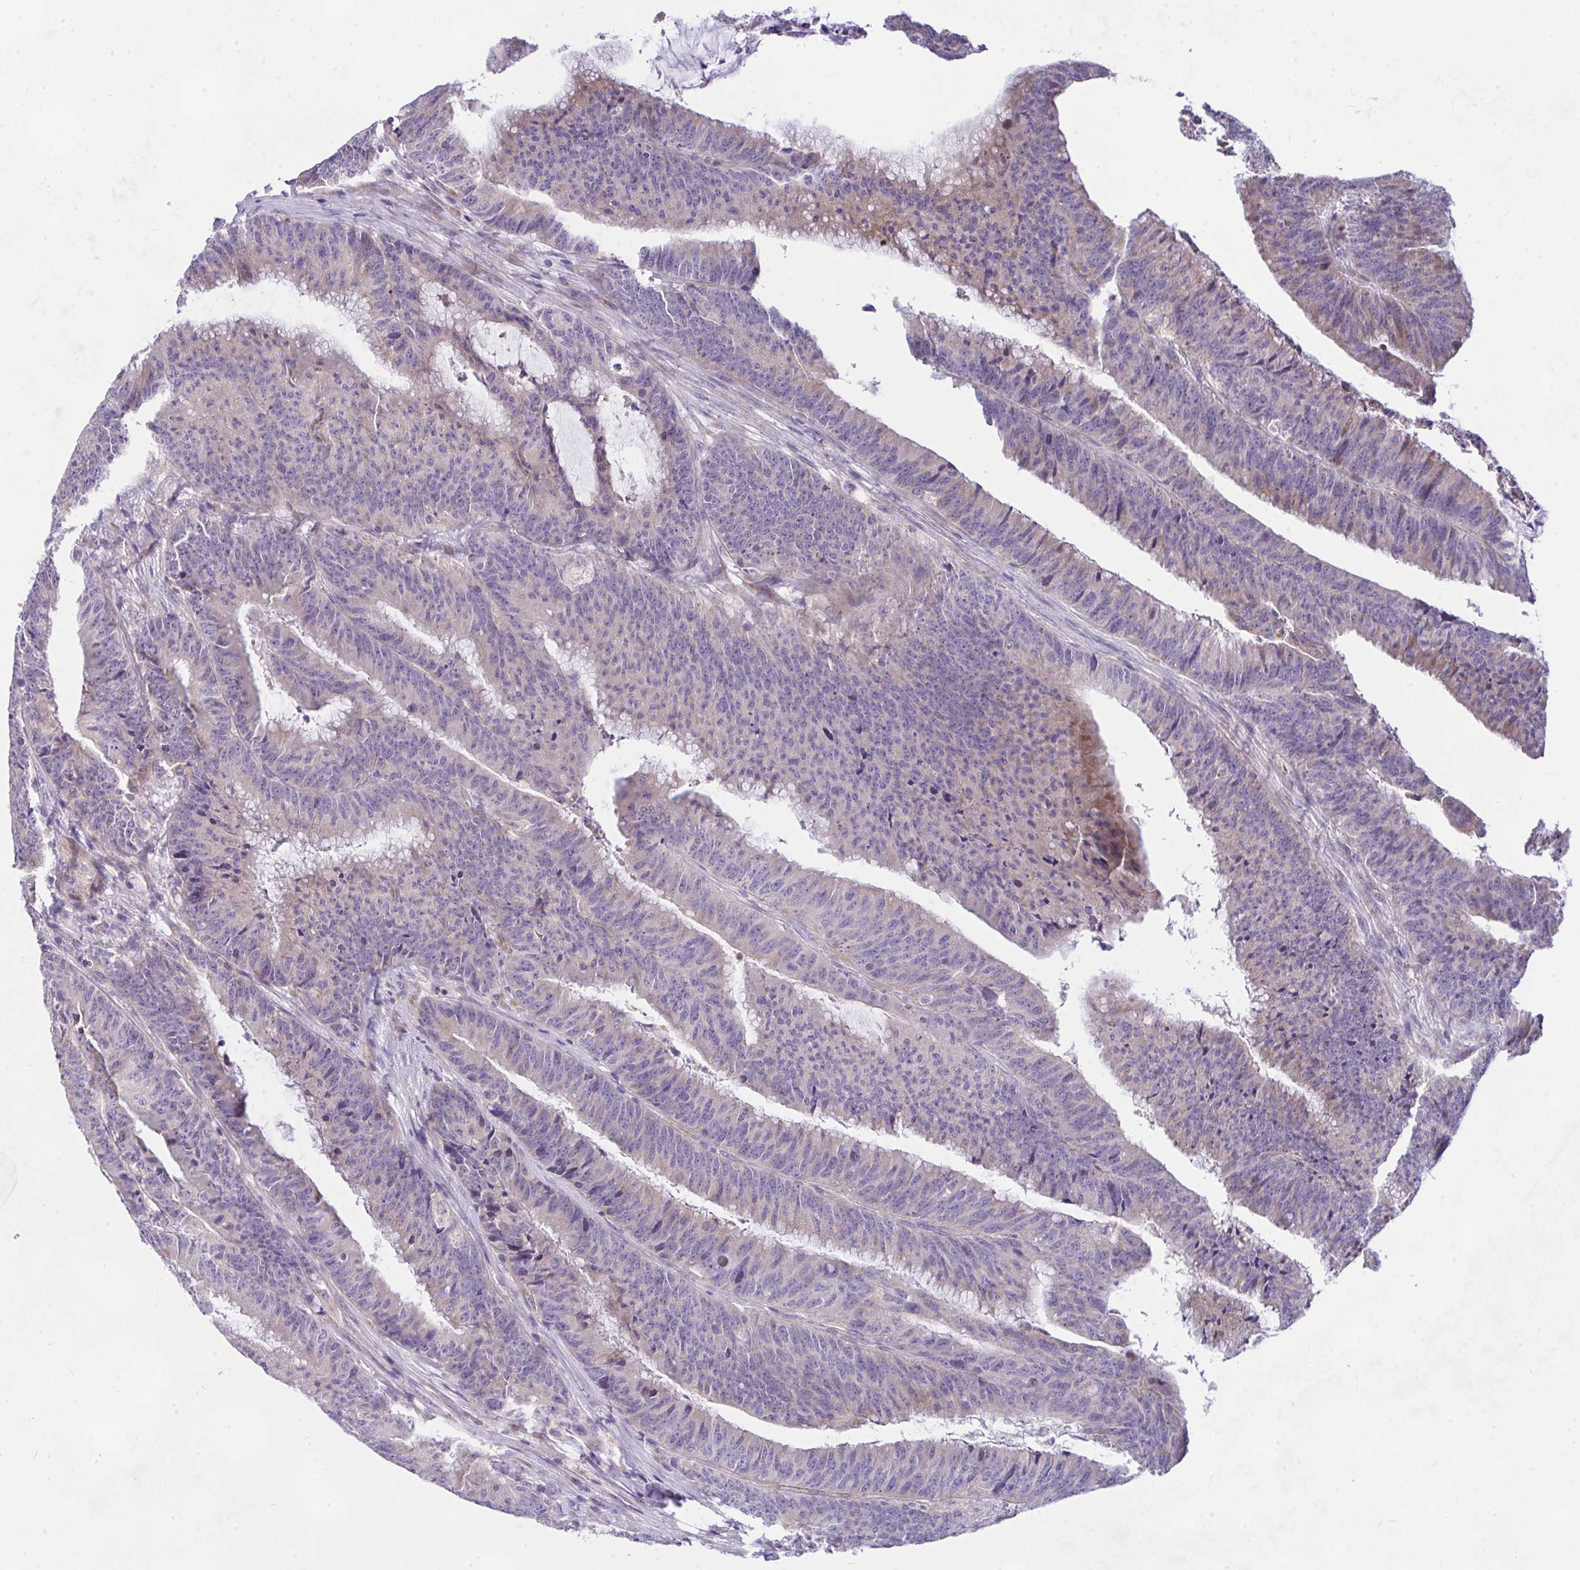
{"staining": {"intensity": "weak", "quantity": "25%-75%", "location": "cytoplasmic/membranous"}, "tissue": "colorectal cancer", "cell_type": "Tumor cells", "image_type": "cancer", "snomed": [{"axis": "morphology", "description": "Adenocarcinoma, NOS"}, {"axis": "topography", "description": "Colon"}], "caption": "An image of human colorectal cancer stained for a protein displays weak cytoplasmic/membranous brown staining in tumor cells. The staining was performed using DAB (3,3'-diaminobenzidine) to visualize the protein expression in brown, while the nuclei were stained in blue with hematoxylin (Magnification: 20x).", "gene": "CEP63", "patient": {"sex": "female", "age": 78}}